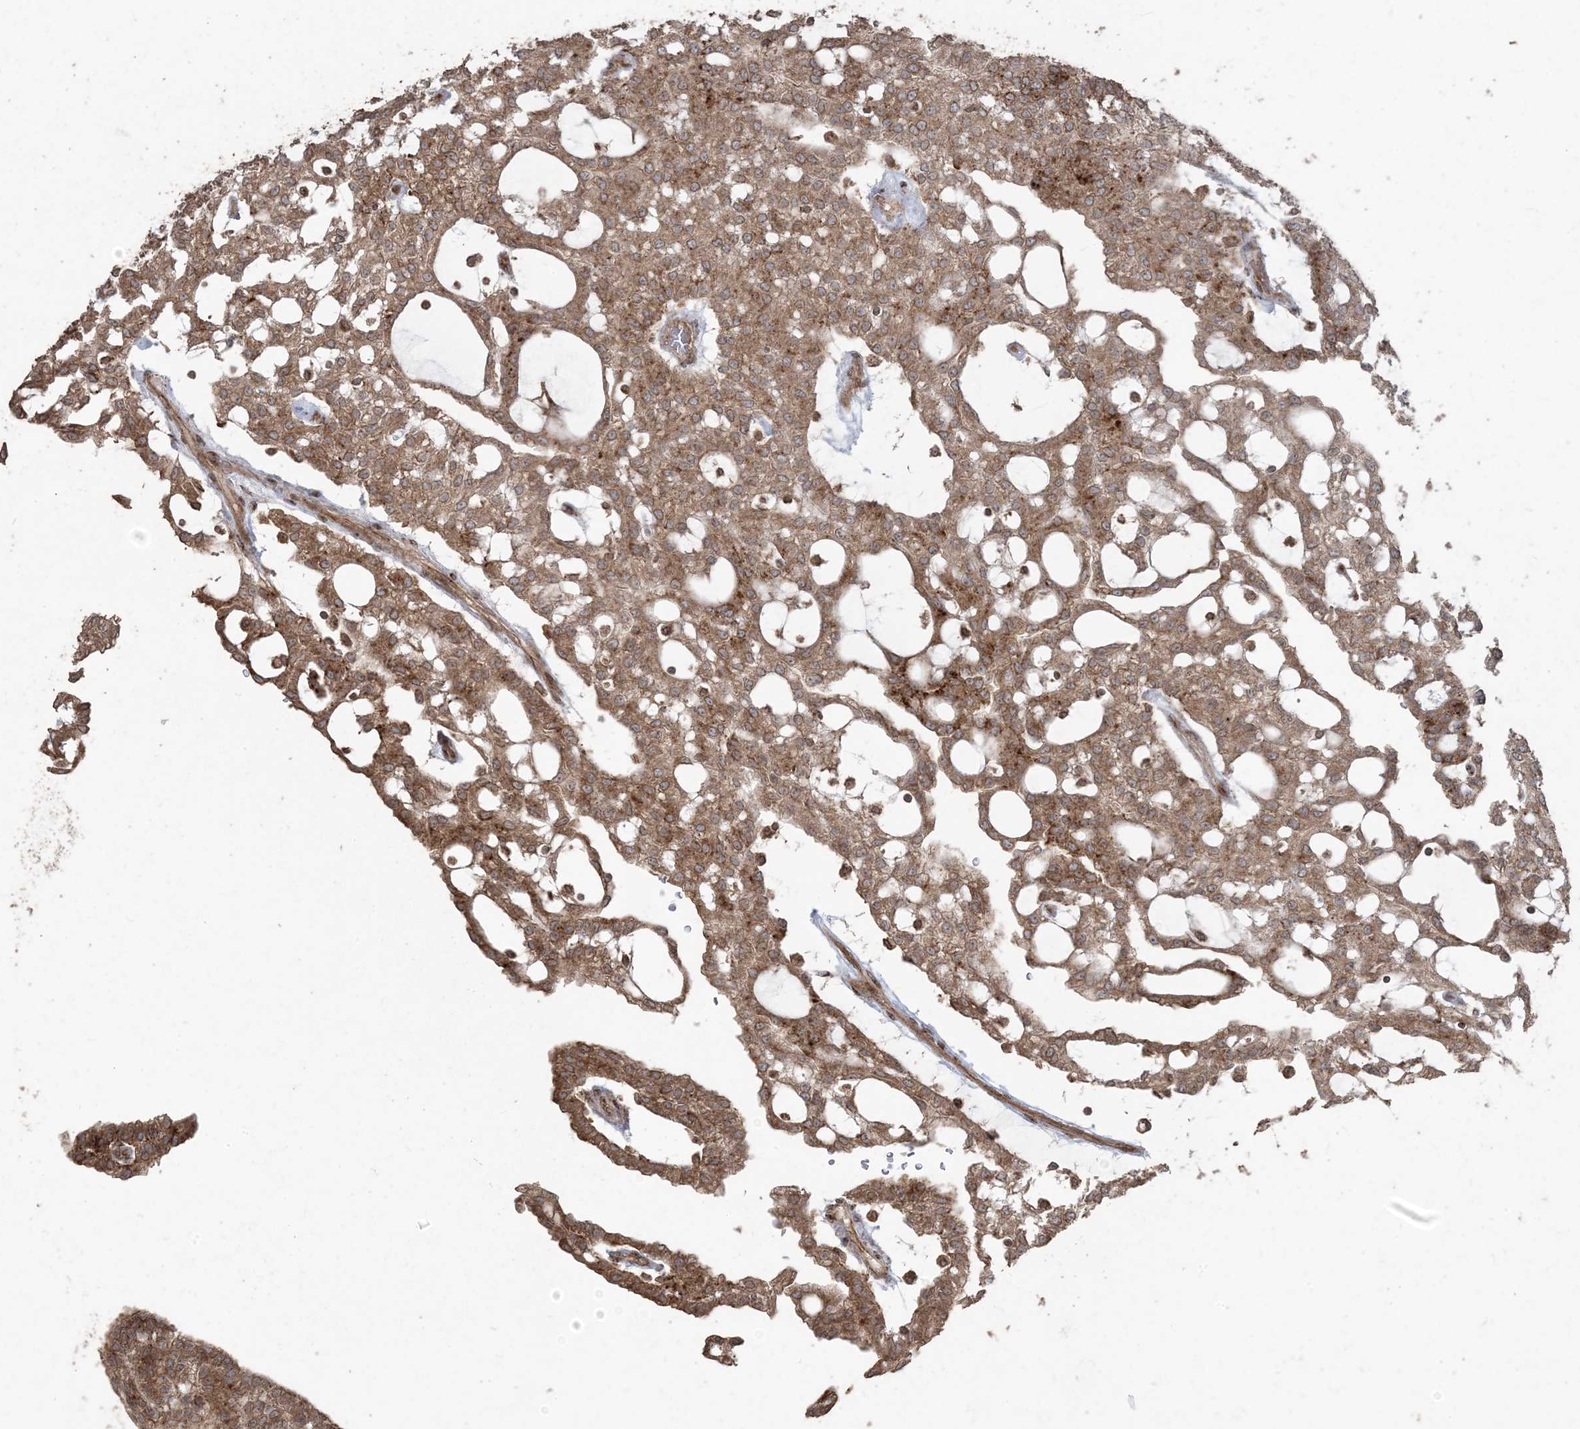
{"staining": {"intensity": "strong", "quantity": ">75%", "location": "cytoplasmic/membranous"}, "tissue": "renal cancer", "cell_type": "Tumor cells", "image_type": "cancer", "snomed": [{"axis": "morphology", "description": "Adenocarcinoma, NOS"}, {"axis": "topography", "description": "Kidney"}], "caption": "Protein staining displays strong cytoplasmic/membranous staining in approximately >75% of tumor cells in renal cancer.", "gene": "DDX19B", "patient": {"sex": "male", "age": 63}}